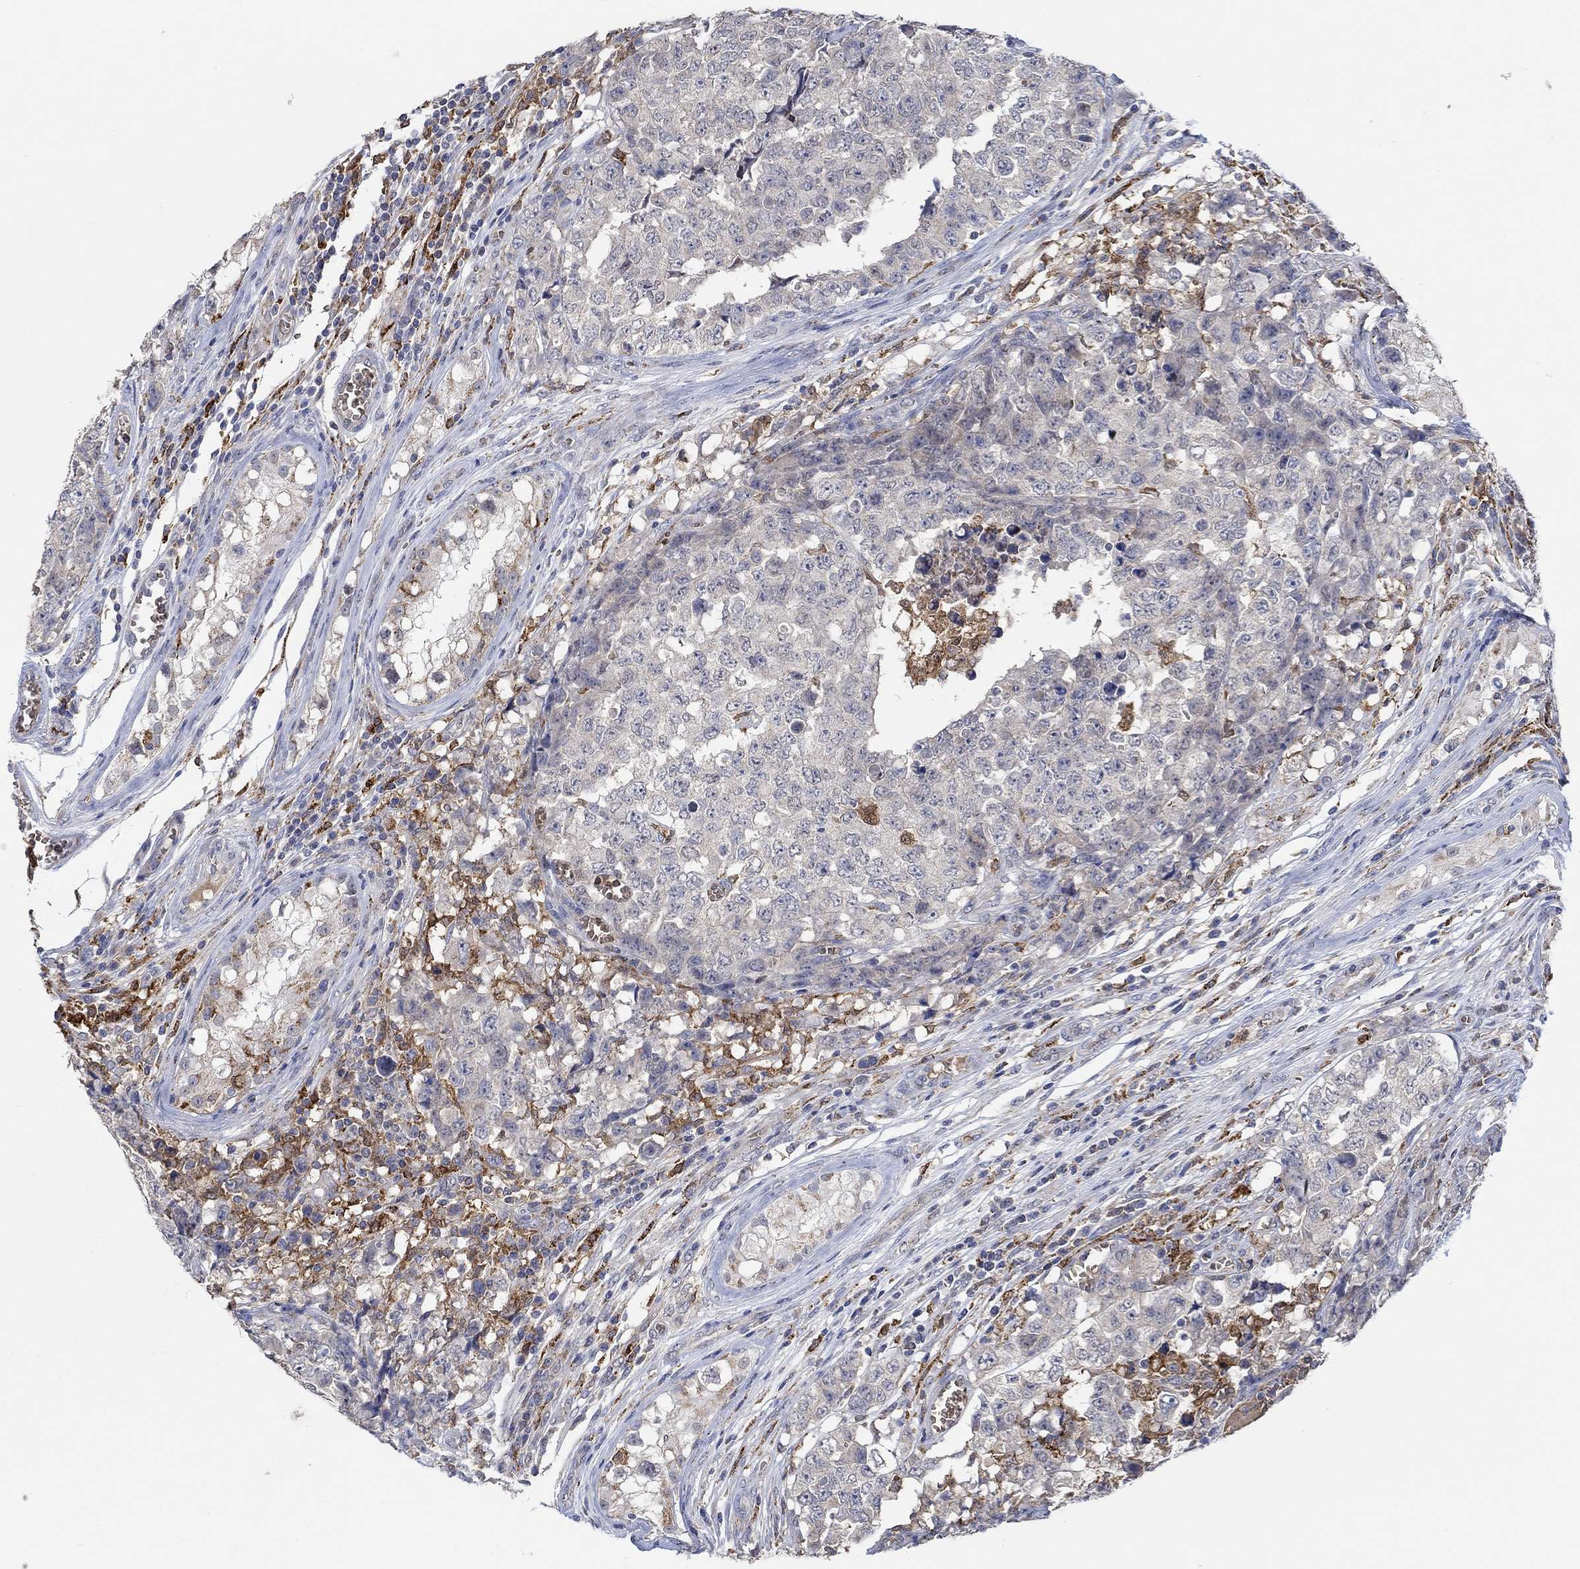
{"staining": {"intensity": "negative", "quantity": "none", "location": "none"}, "tissue": "testis cancer", "cell_type": "Tumor cells", "image_type": "cancer", "snomed": [{"axis": "morphology", "description": "Carcinoma, Embryonal, NOS"}, {"axis": "topography", "description": "Testis"}], "caption": "Protein analysis of testis cancer (embryonal carcinoma) reveals no significant positivity in tumor cells.", "gene": "MPP1", "patient": {"sex": "male", "age": 23}}